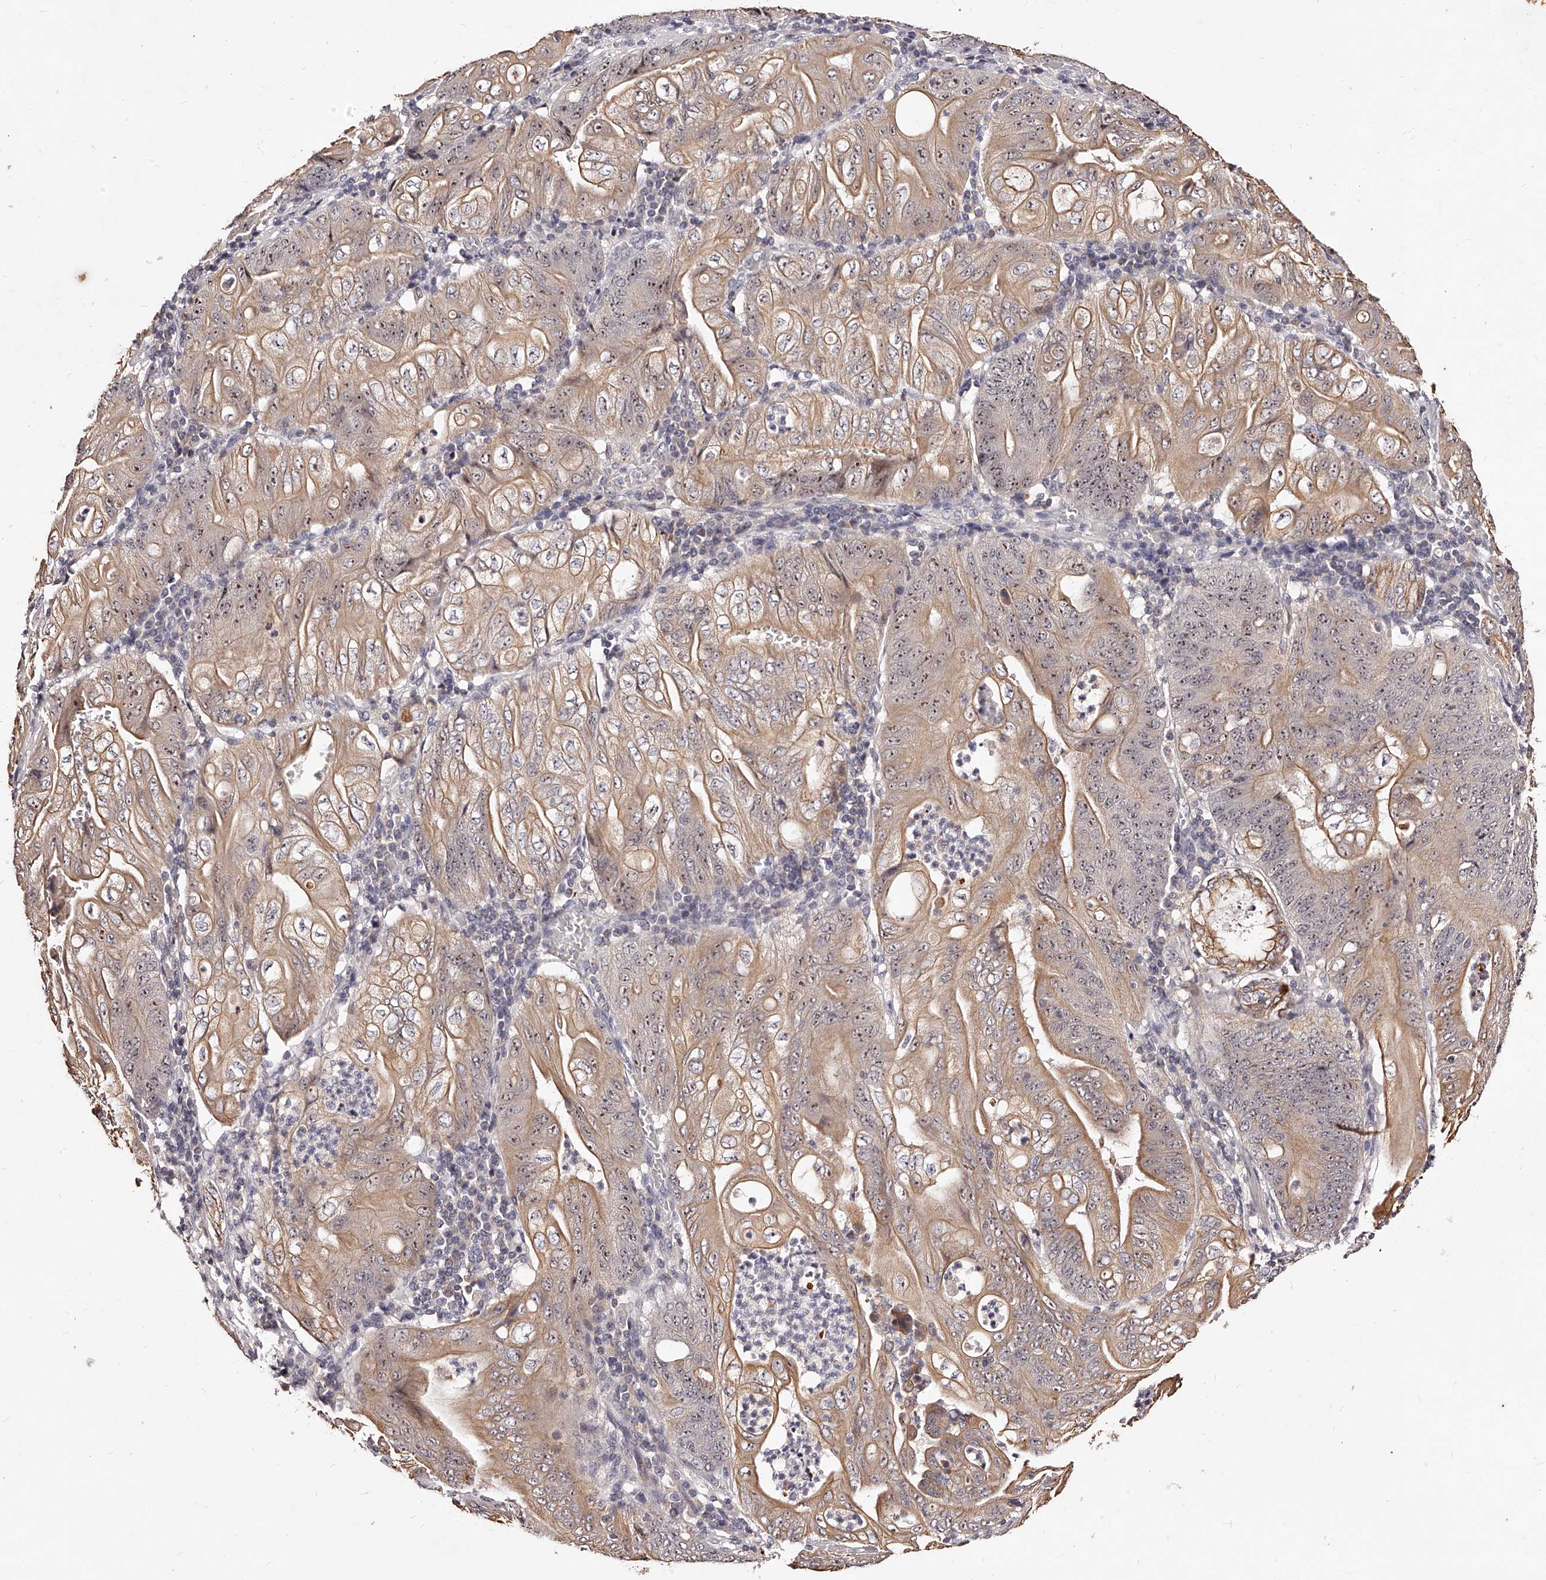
{"staining": {"intensity": "moderate", "quantity": ">75%", "location": "cytoplasmic/membranous,nuclear"}, "tissue": "stomach cancer", "cell_type": "Tumor cells", "image_type": "cancer", "snomed": [{"axis": "morphology", "description": "Adenocarcinoma, NOS"}, {"axis": "topography", "description": "Stomach"}], "caption": "Human stomach cancer stained with a protein marker exhibits moderate staining in tumor cells.", "gene": "PHACTR1", "patient": {"sex": "female", "age": 73}}